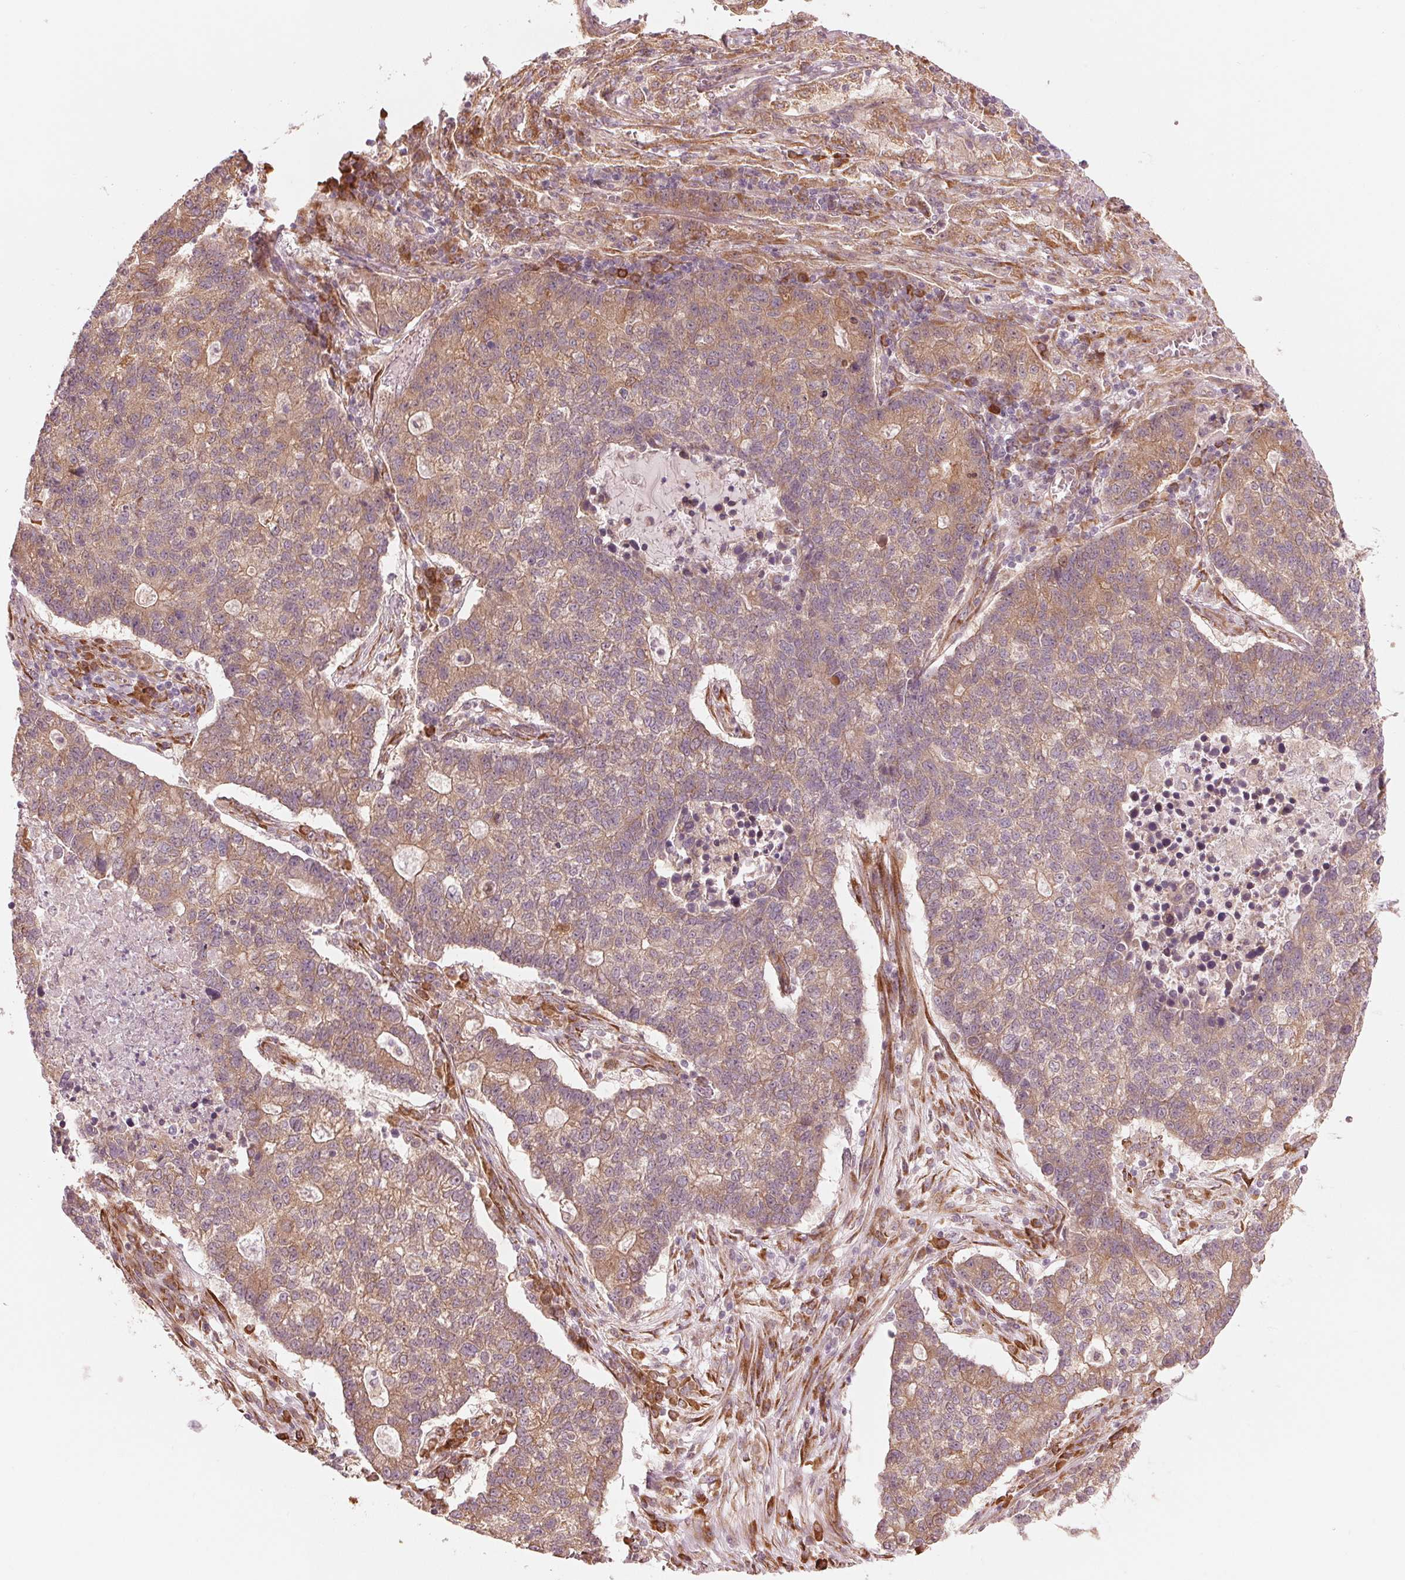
{"staining": {"intensity": "weak", "quantity": ">75%", "location": "cytoplasmic/membranous"}, "tissue": "lung cancer", "cell_type": "Tumor cells", "image_type": "cancer", "snomed": [{"axis": "morphology", "description": "Adenocarcinoma, NOS"}, {"axis": "topography", "description": "Lung"}], "caption": "Weak cytoplasmic/membranous positivity for a protein is present in approximately >75% of tumor cells of lung adenocarcinoma using immunohistochemistry (IHC).", "gene": "CMIP", "patient": {"sex": "male", "age": 57}}